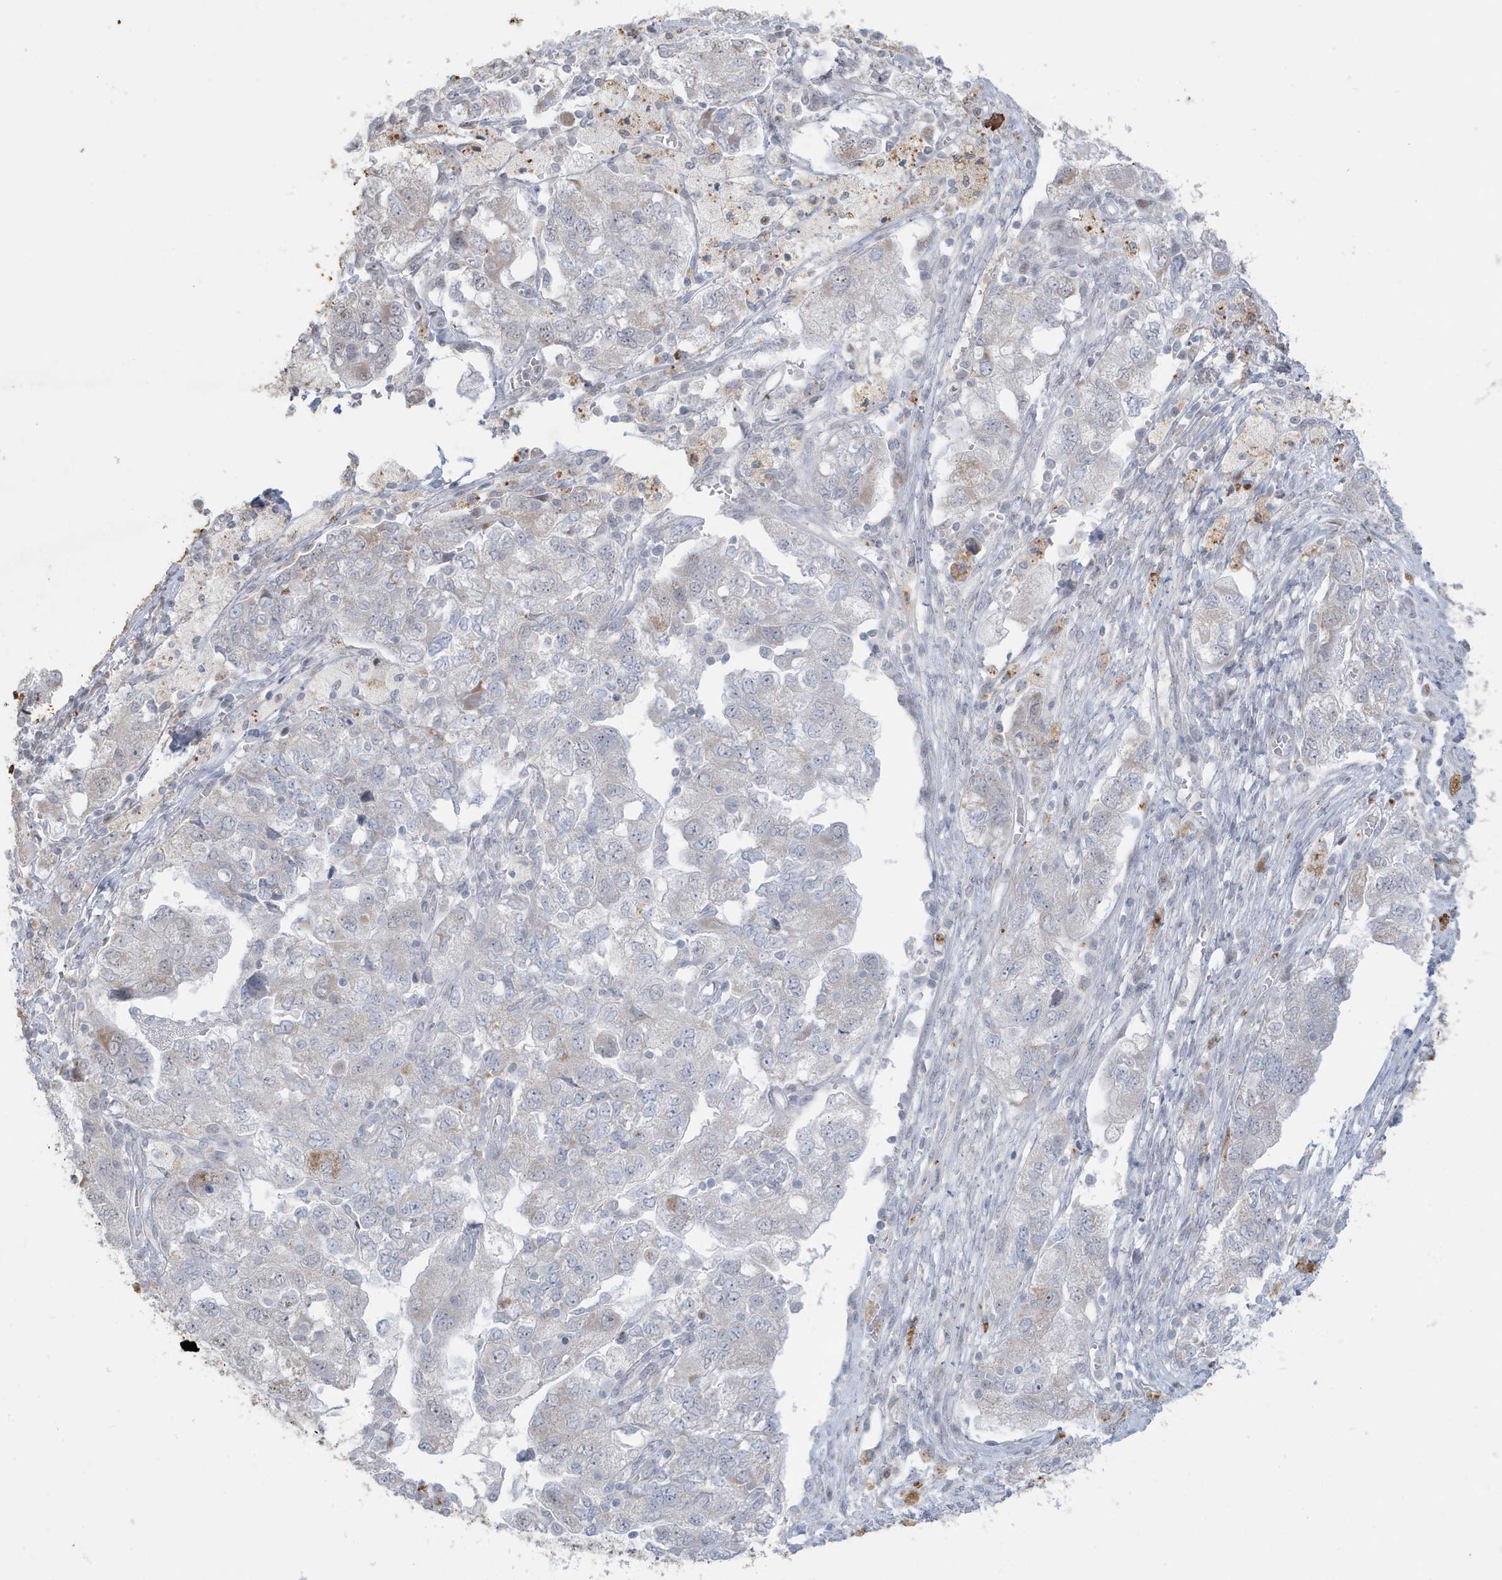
{"staining": {"intensity": "negative", "quantity": "none", "location": "none"}, "tissue": "ovarian cancer", "cell_type": "Tumor cells", "image_type": "cancer", "snomed": [{"axis": "morphology", "description": "Carcinoma, NOS"}, {"axis": "morphology", "description": "Cystadenocarcinoma, serous, NOS"}, {"axis": "topography", "description": "Ovary"}], "caption": "Tumor cells show no significant staining in serous cystadenocarcinoma (ovarian). (DAB (3,3'-diaminobenzidine) IHC visualized using brightfield microscopy, high magnification).", "gene": "FNDC1", "patient": {"sex": "female", "age": 69}}